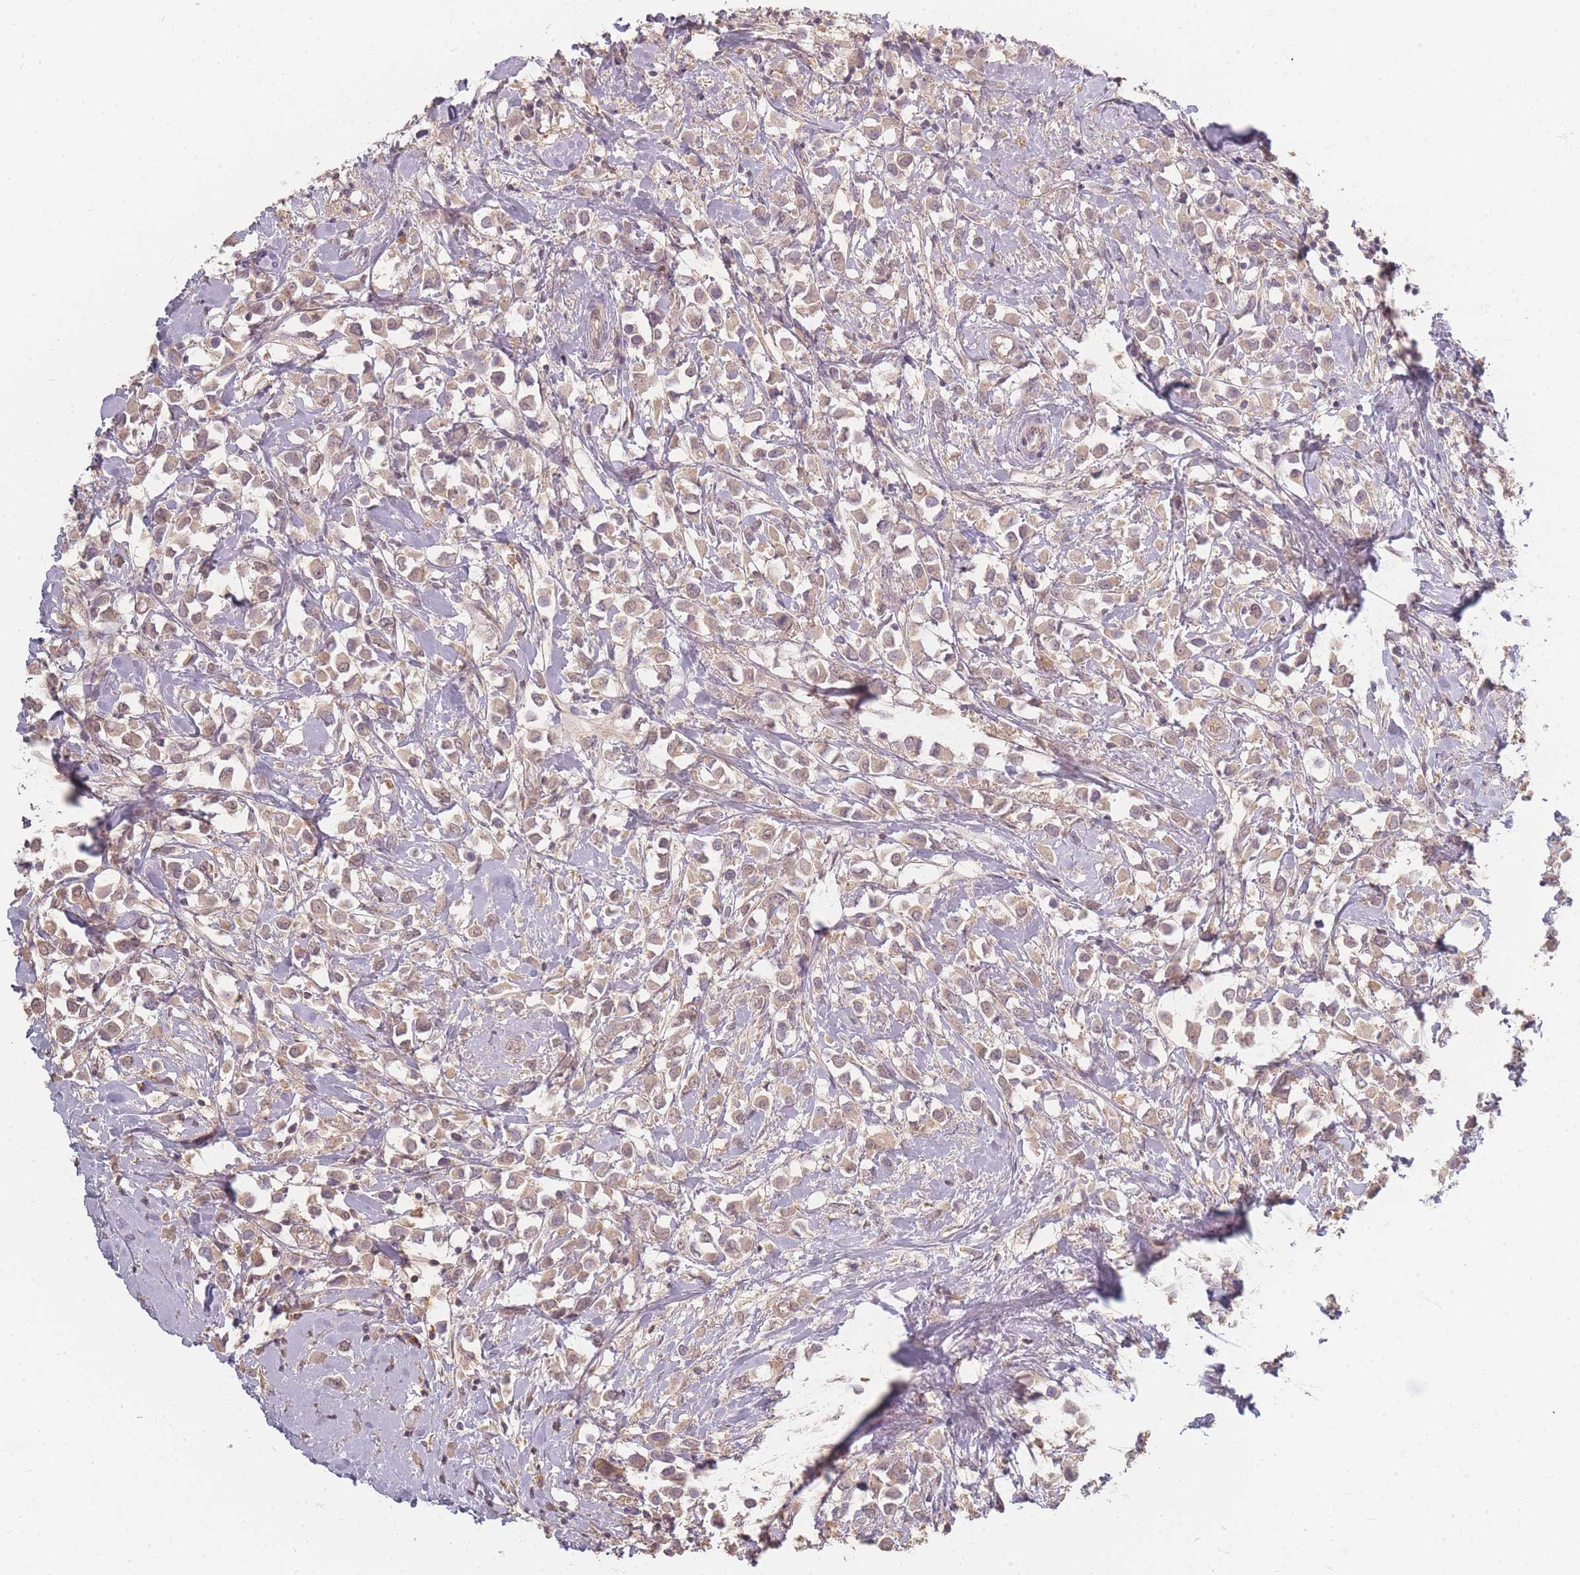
{"staining": {"intensity": "weak", "quantity": "25%-75%", "location": "cytoplasmic/membranous,nuclear"}, "tissue": "breast cancer", "cell_type": "Tumor cells", "image_type": "cancer", "snomed": [{"axis": "morphology", "description": "Duct carcinoma"}, {"axis": "topography", "description": "Breast"}], "caption": "Human breast cancer stained with a protein marker displays weak staining in tumor cells.", "gene": "RFTN1", "patient": {"sex": "female", "age": 61}}